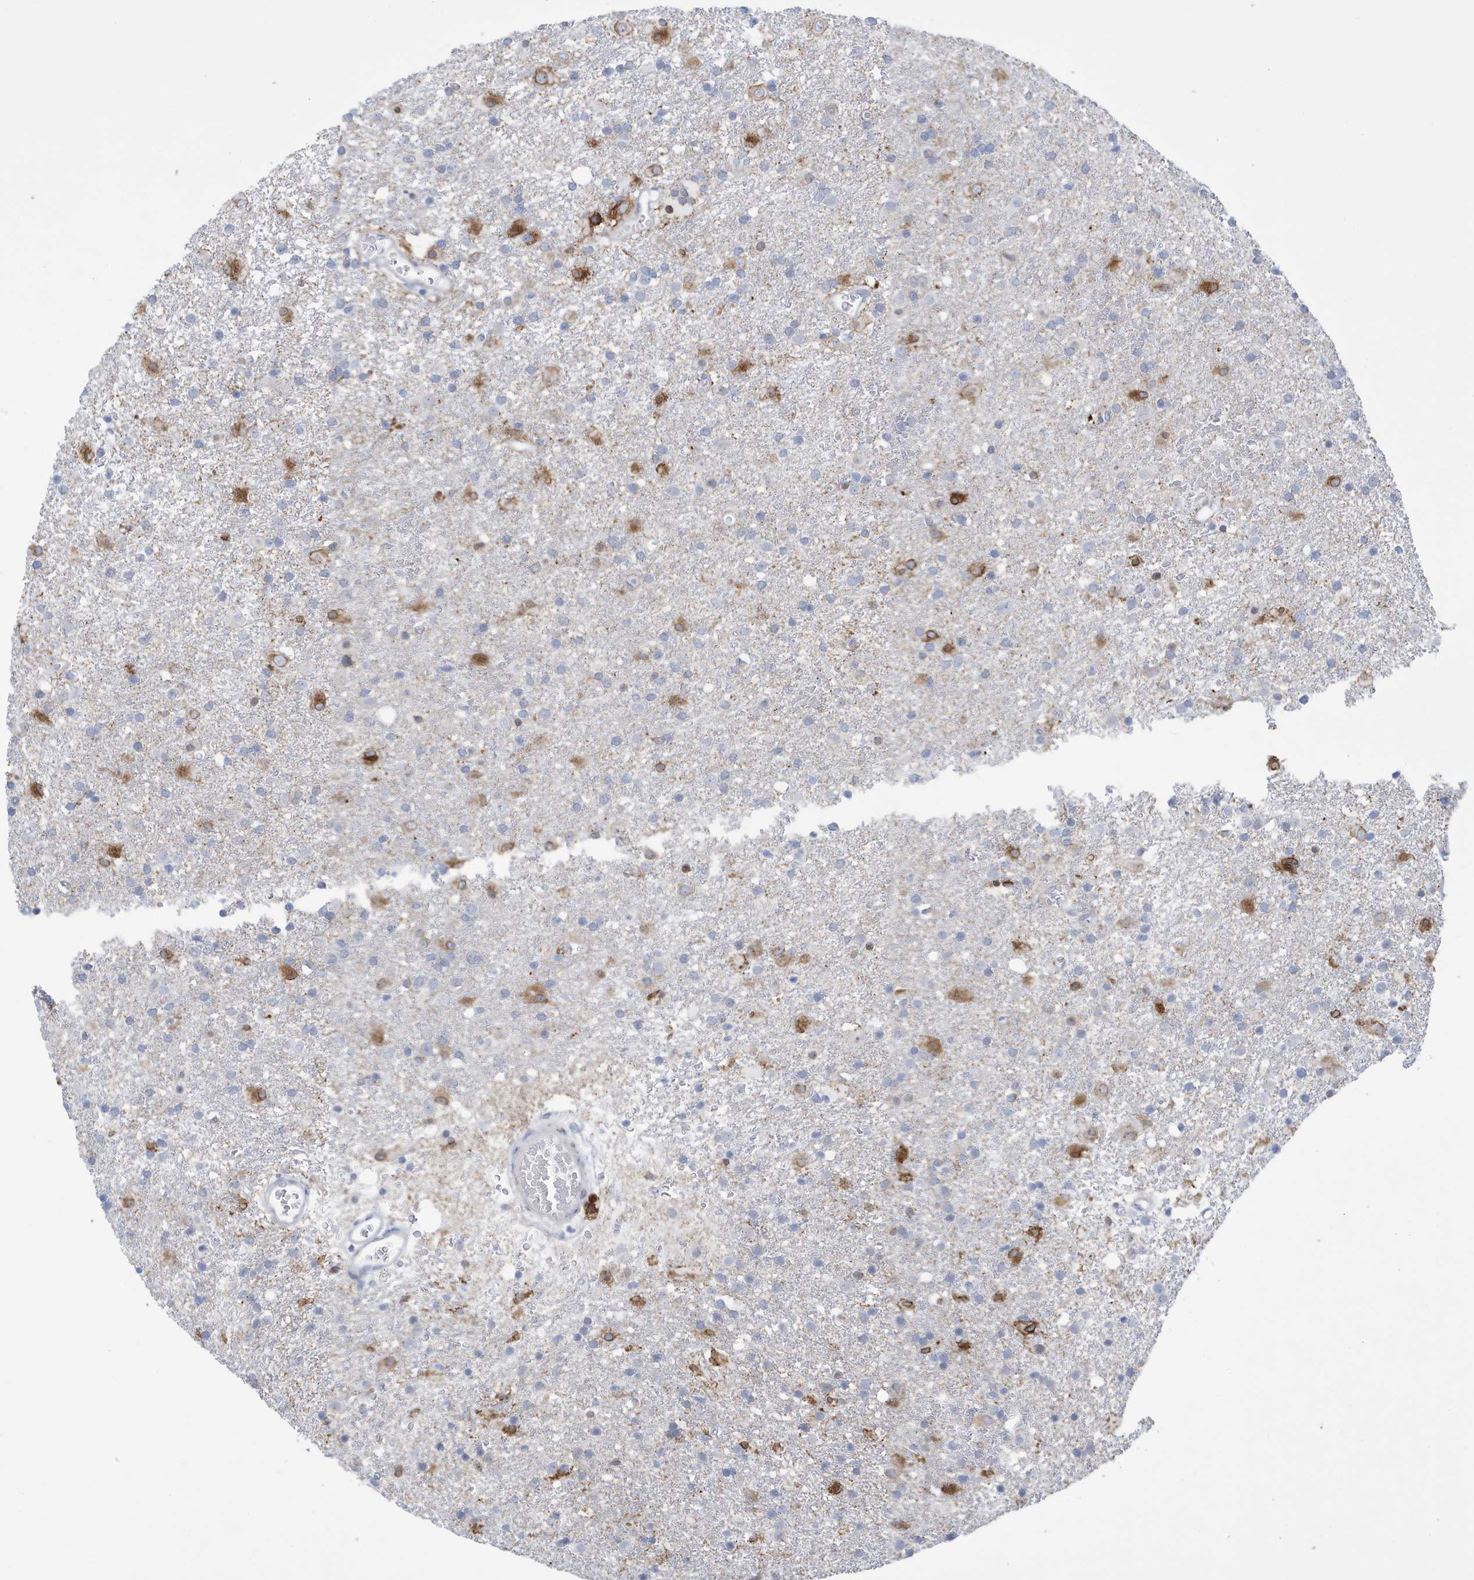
{"staining": {"intensity": "moderate", "quantity": "25%-75%", "location": "cytoplasmic/membranous"}, "tissue": "glioma", "cell_type": "Tumor cells", "image_type": "cancer", "snomed": [{"axis": "morphology", "description": "Glioma, malignant, Low grade"}, {"axis": "topography", "description": "Brain"}], "caption": "Protein staining exhibits moderate cytoplasmic/membranous expression in approximately 25%-75% of tumor cells in glioma. The protein is stained brown, and the nuclei are stained in blue (DAB IHC with brightfield microscopy, high magnification).", "gene": "SEMA3F", "patient": {"sex": "male", "age": 65}}